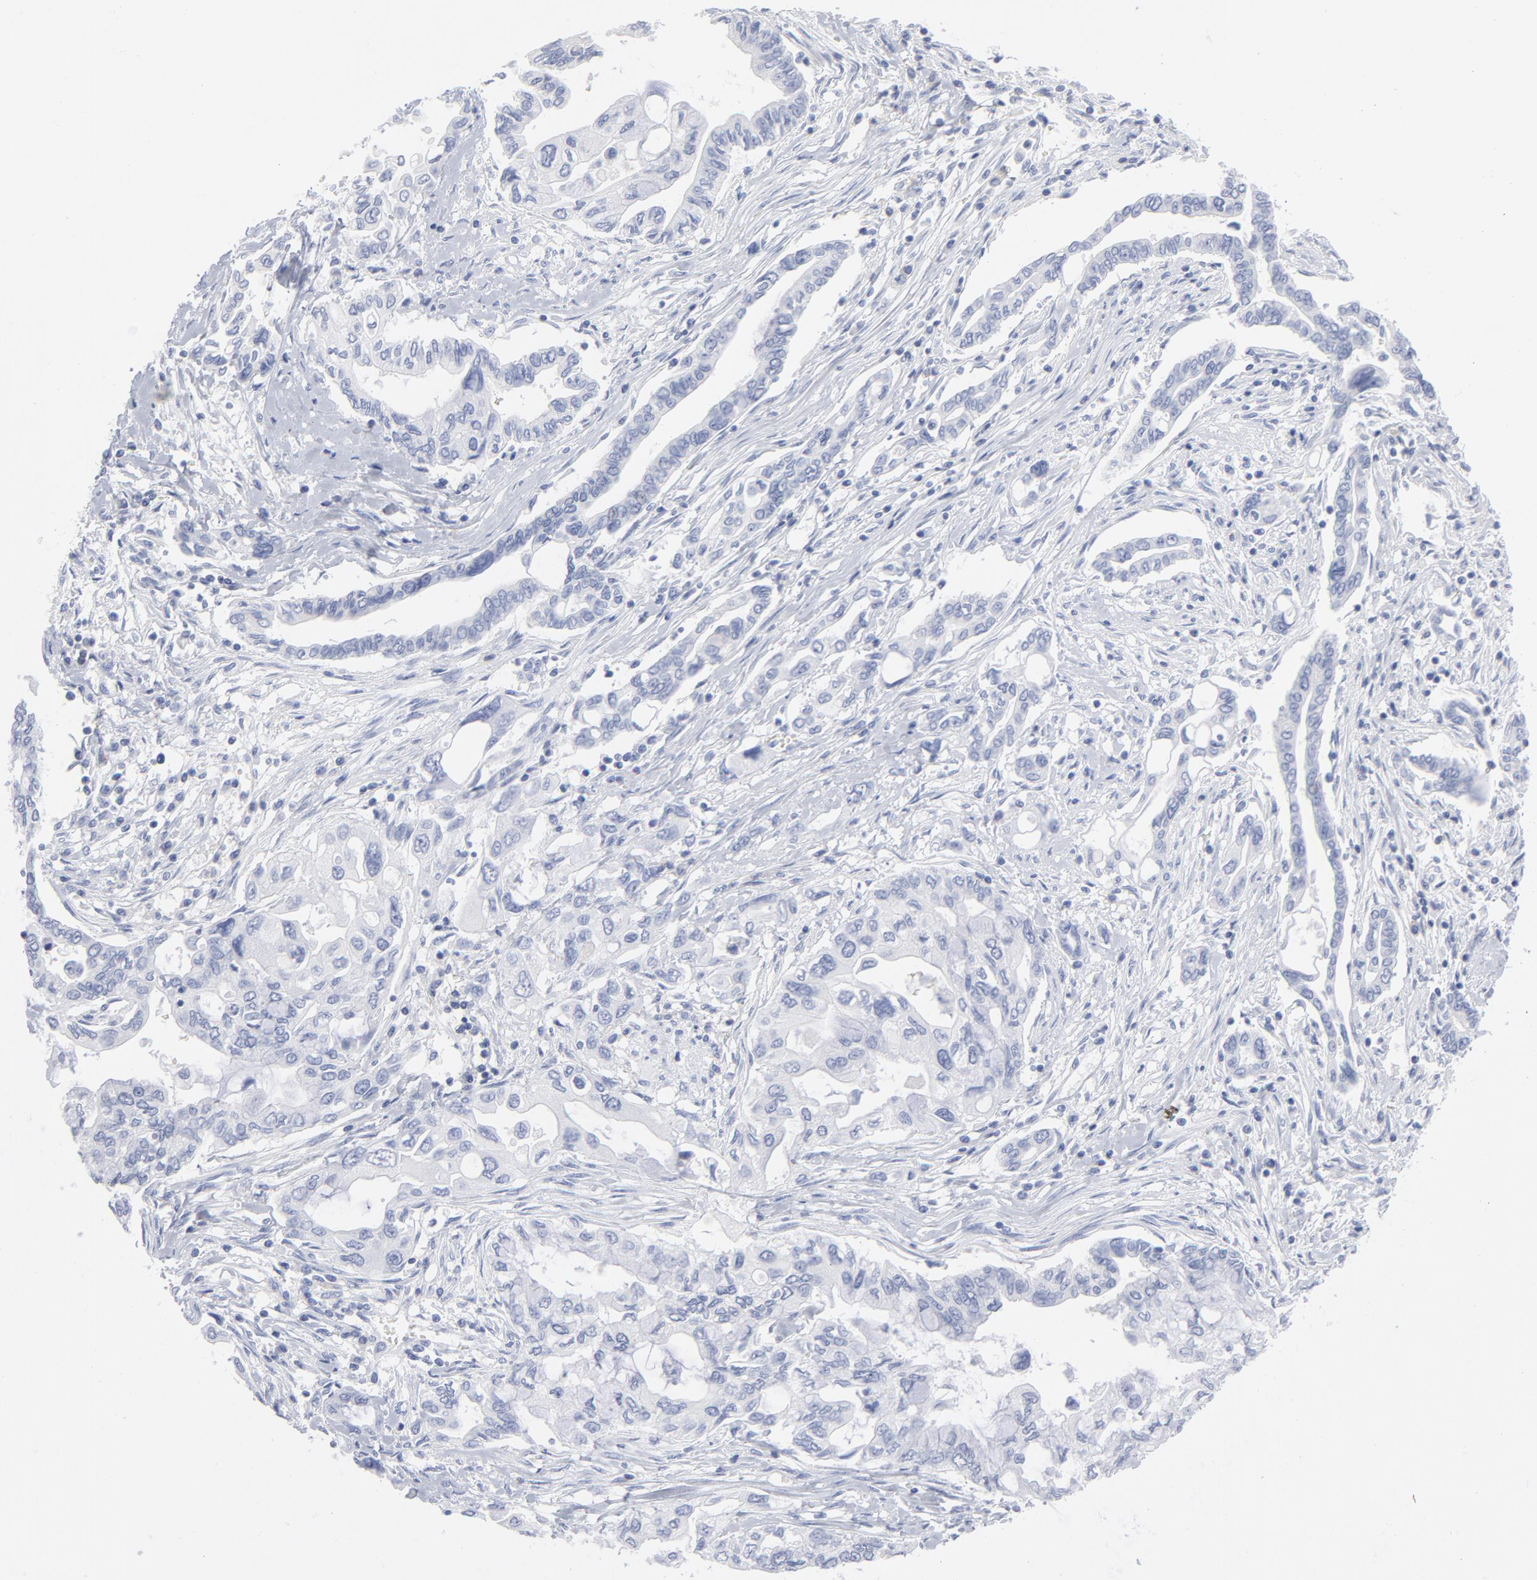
{"staining": {"intensity": "negative", "quantity": "none", "location": "none"}, "tissue": "pancreatic cancer", "cell_type": "Tumor cells", "image_type": "cancer", "snomed": [{"axis": "morphology", "description": "Adenocarcinoma, NOS"}, {"axis": "topography", "description": "Pancreas"}], "caption": "An immunohistochemistry (IHC) image of pancreatic adenocarcinoma is shown. There is no staining in tumor cells of pancreatic adenocarcinoma.", "gene": "P2RY8", "patient": {"sex": "female", "age": 57}}